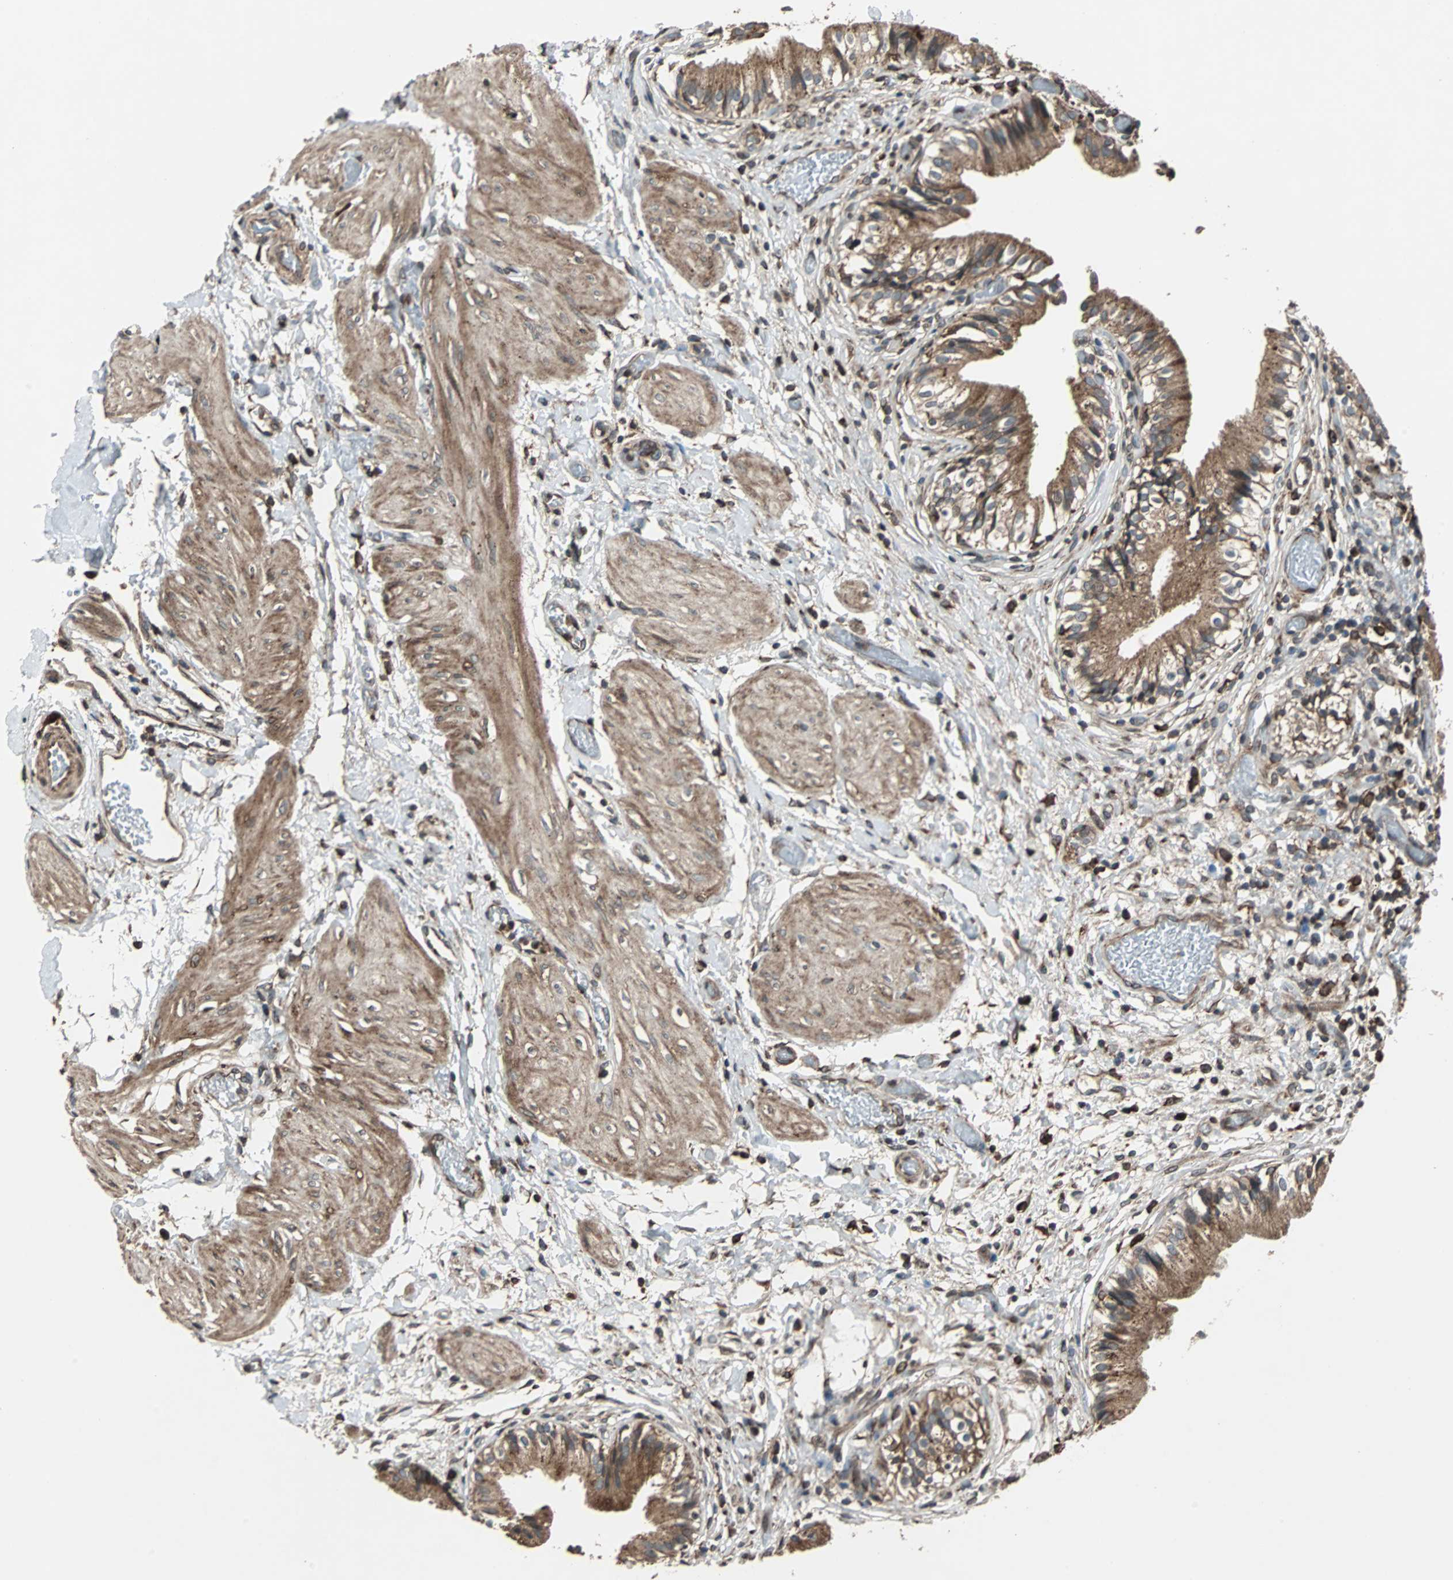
{"staining": {"intensity": "moderate", "quantity": ">75%", "location": "cytoplasmic/membranous"}, "tissue": "gallbladder", "cell_type": "Glandular cells", "image_type": "normal", "snomed": [{"axis": "morphology", "description": "Normal tissue, NOS"}, {"axis": "topography", "description": "Gallbladder"}], "caption": "Brown immunohistochemical staining in benign gallbladder demonstrates moderate cytoplasmic/membranous staining in about >75% of glandular cells.", "gene": "RAB7A", "patient": {"sex": "male", "age": 65}}